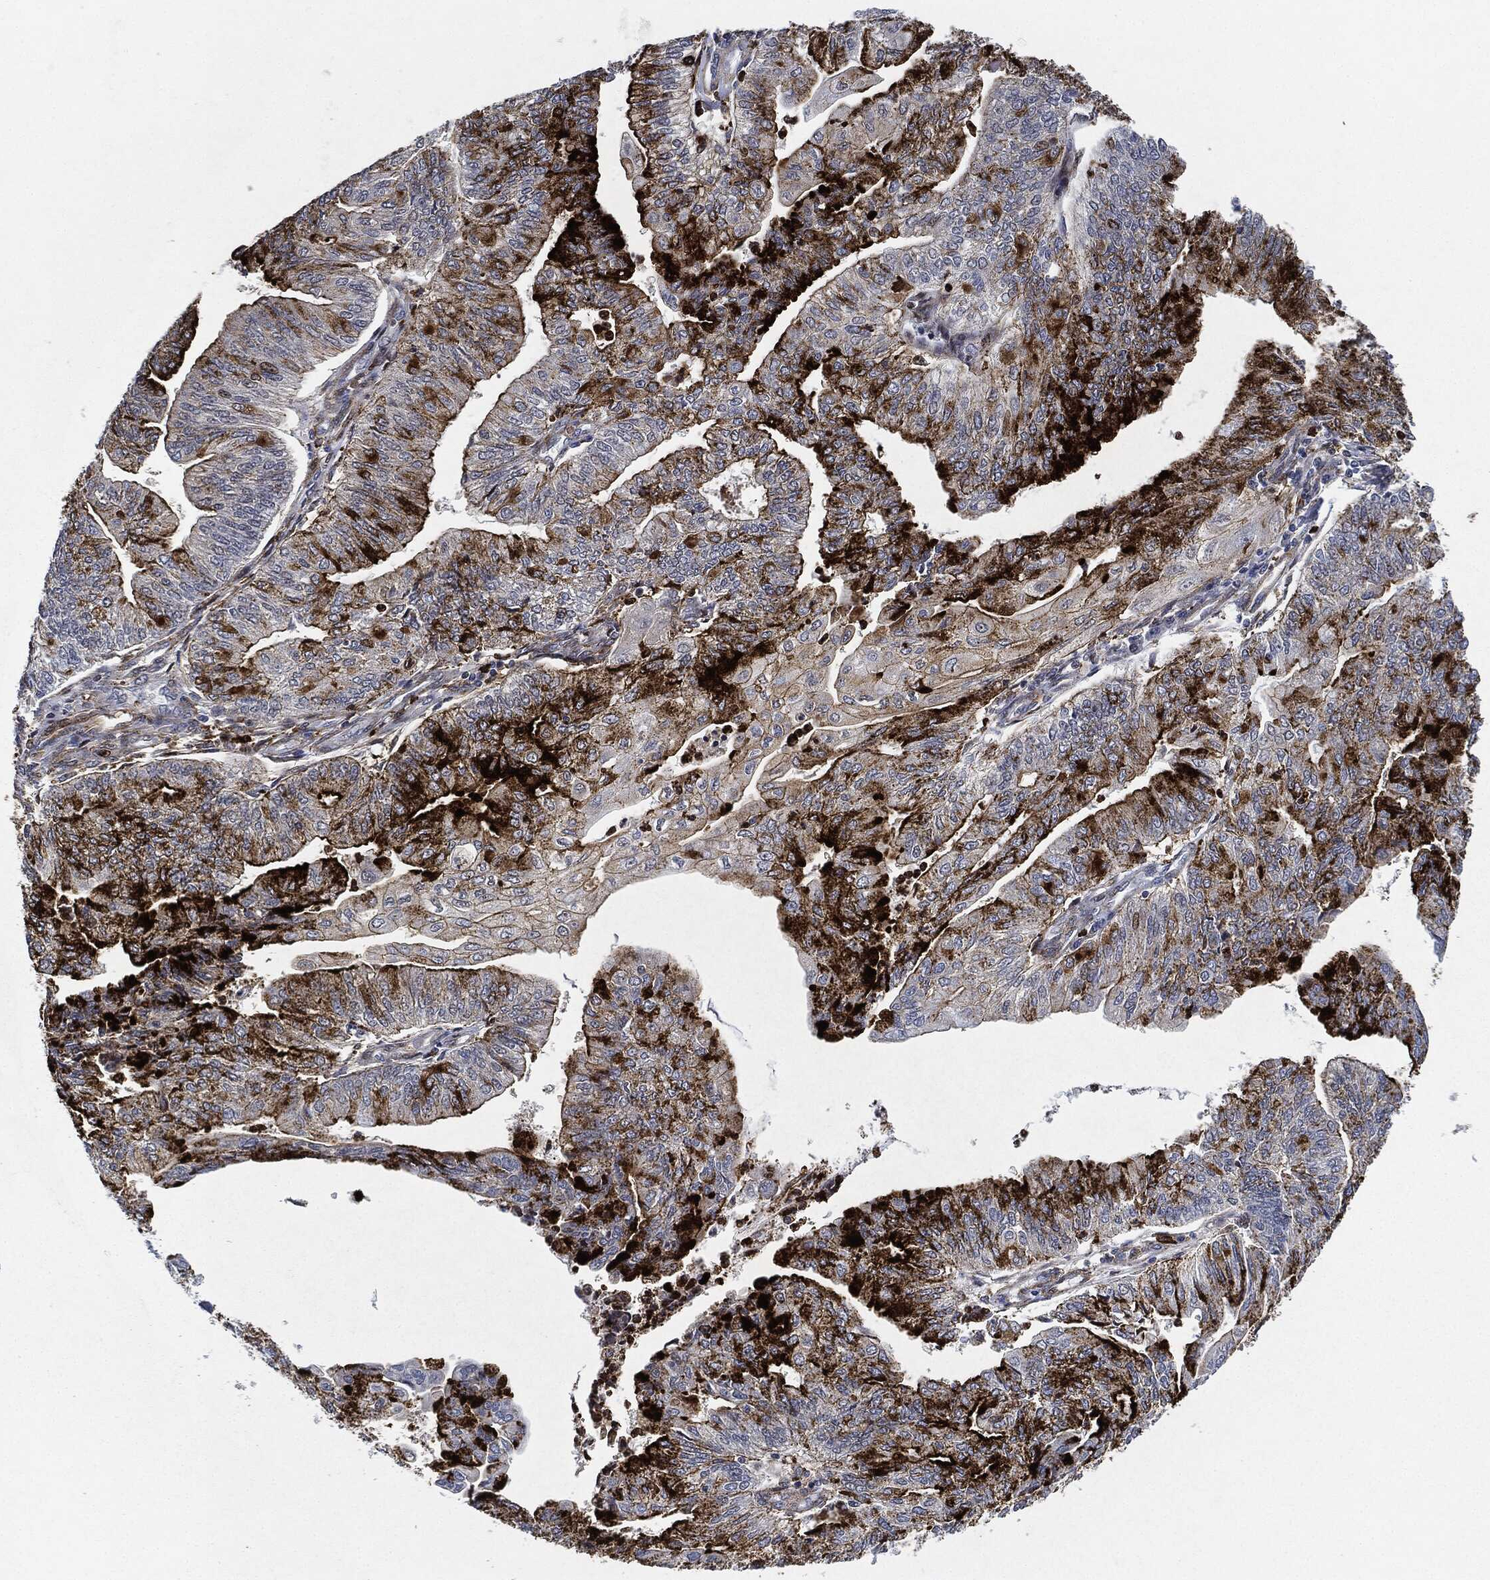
{"staining": {"intensity": "strong", "quantity": "25%-75%", "location": "cytoplasmic/membranous"}, "tissue": "endometrial cancer", "cell_type": "Tumor cells", "image_type": "cancer", "snomed": [{"axis": "morphology", "description": "Adenocarcinoma, NOS"}, {"axis": "topography", "description": "Endometrium"}], "caption": "The immunohistochemical stain highlights strong cytoplasmic/membranous expression in tumor cells of endometrial cancer (adenocarcinoma) tissue.", "gene": "NANOS3", "patient": {"sex": "female", "age": 59}}